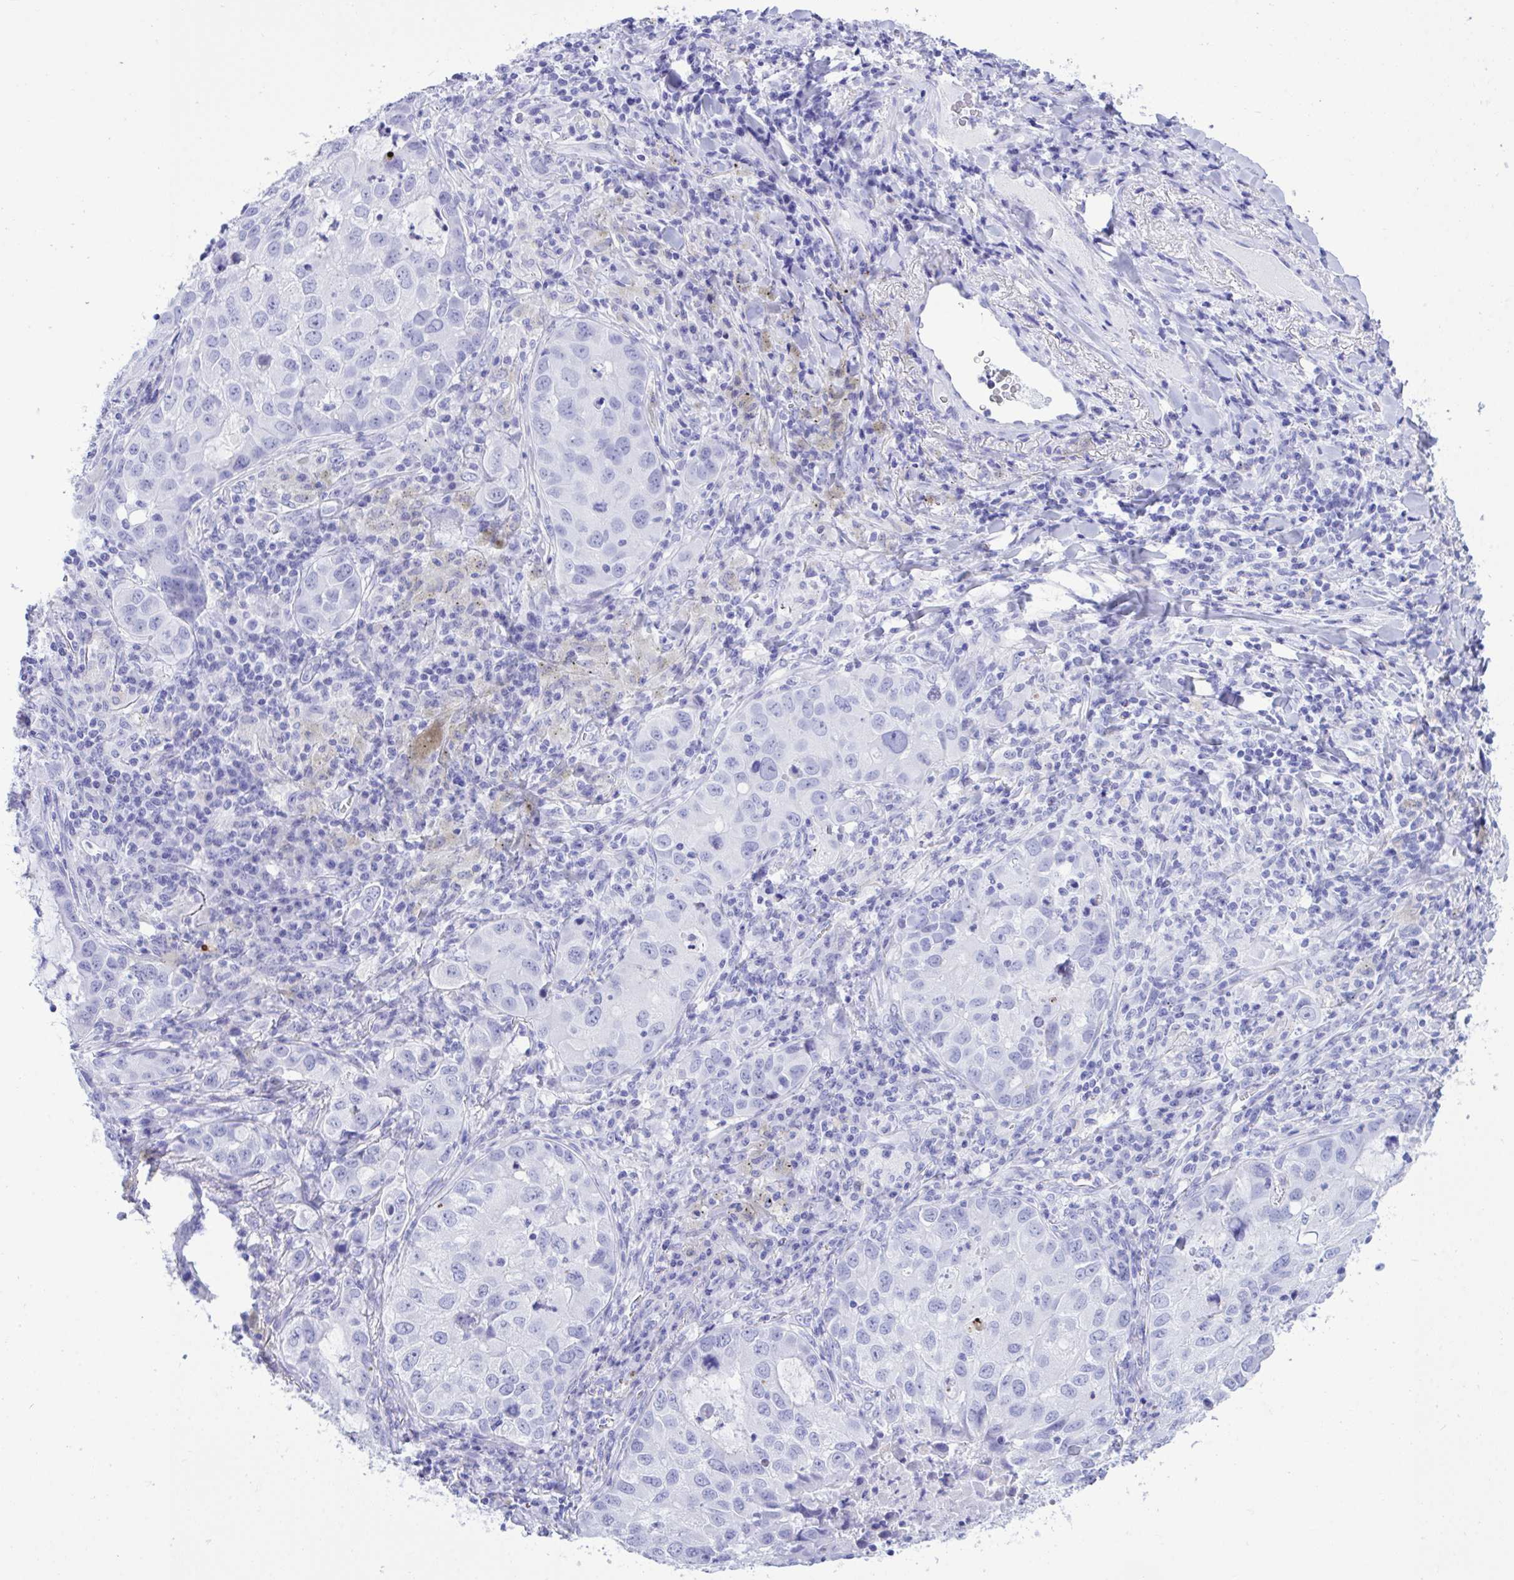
{"staining": {"intensity": "negative", "quantity": "none", "location": "none"}, "tissue": "lung cancer", "cell_type": "Tumor cells", "image_type": "cancer", "snomed": [{"axis": "morphology", "description": "Normal morphology"}, {"axis": "morphology", "description": "Adenocarcinoma, NOS"}, {"axis": "topography", "description": "Lymph node"}, {"axis": "topography", "description": "Lung"}], "caption": "IHC photomicrograph of neoplastic tissue: adenocarcinoma (lung) stained with DAB (3,3'-diaminobenzidine) reveals no significant protein staining in tumor cells.", "gene": "BEX5", "patient": {"sex": "female", "age": 51}}